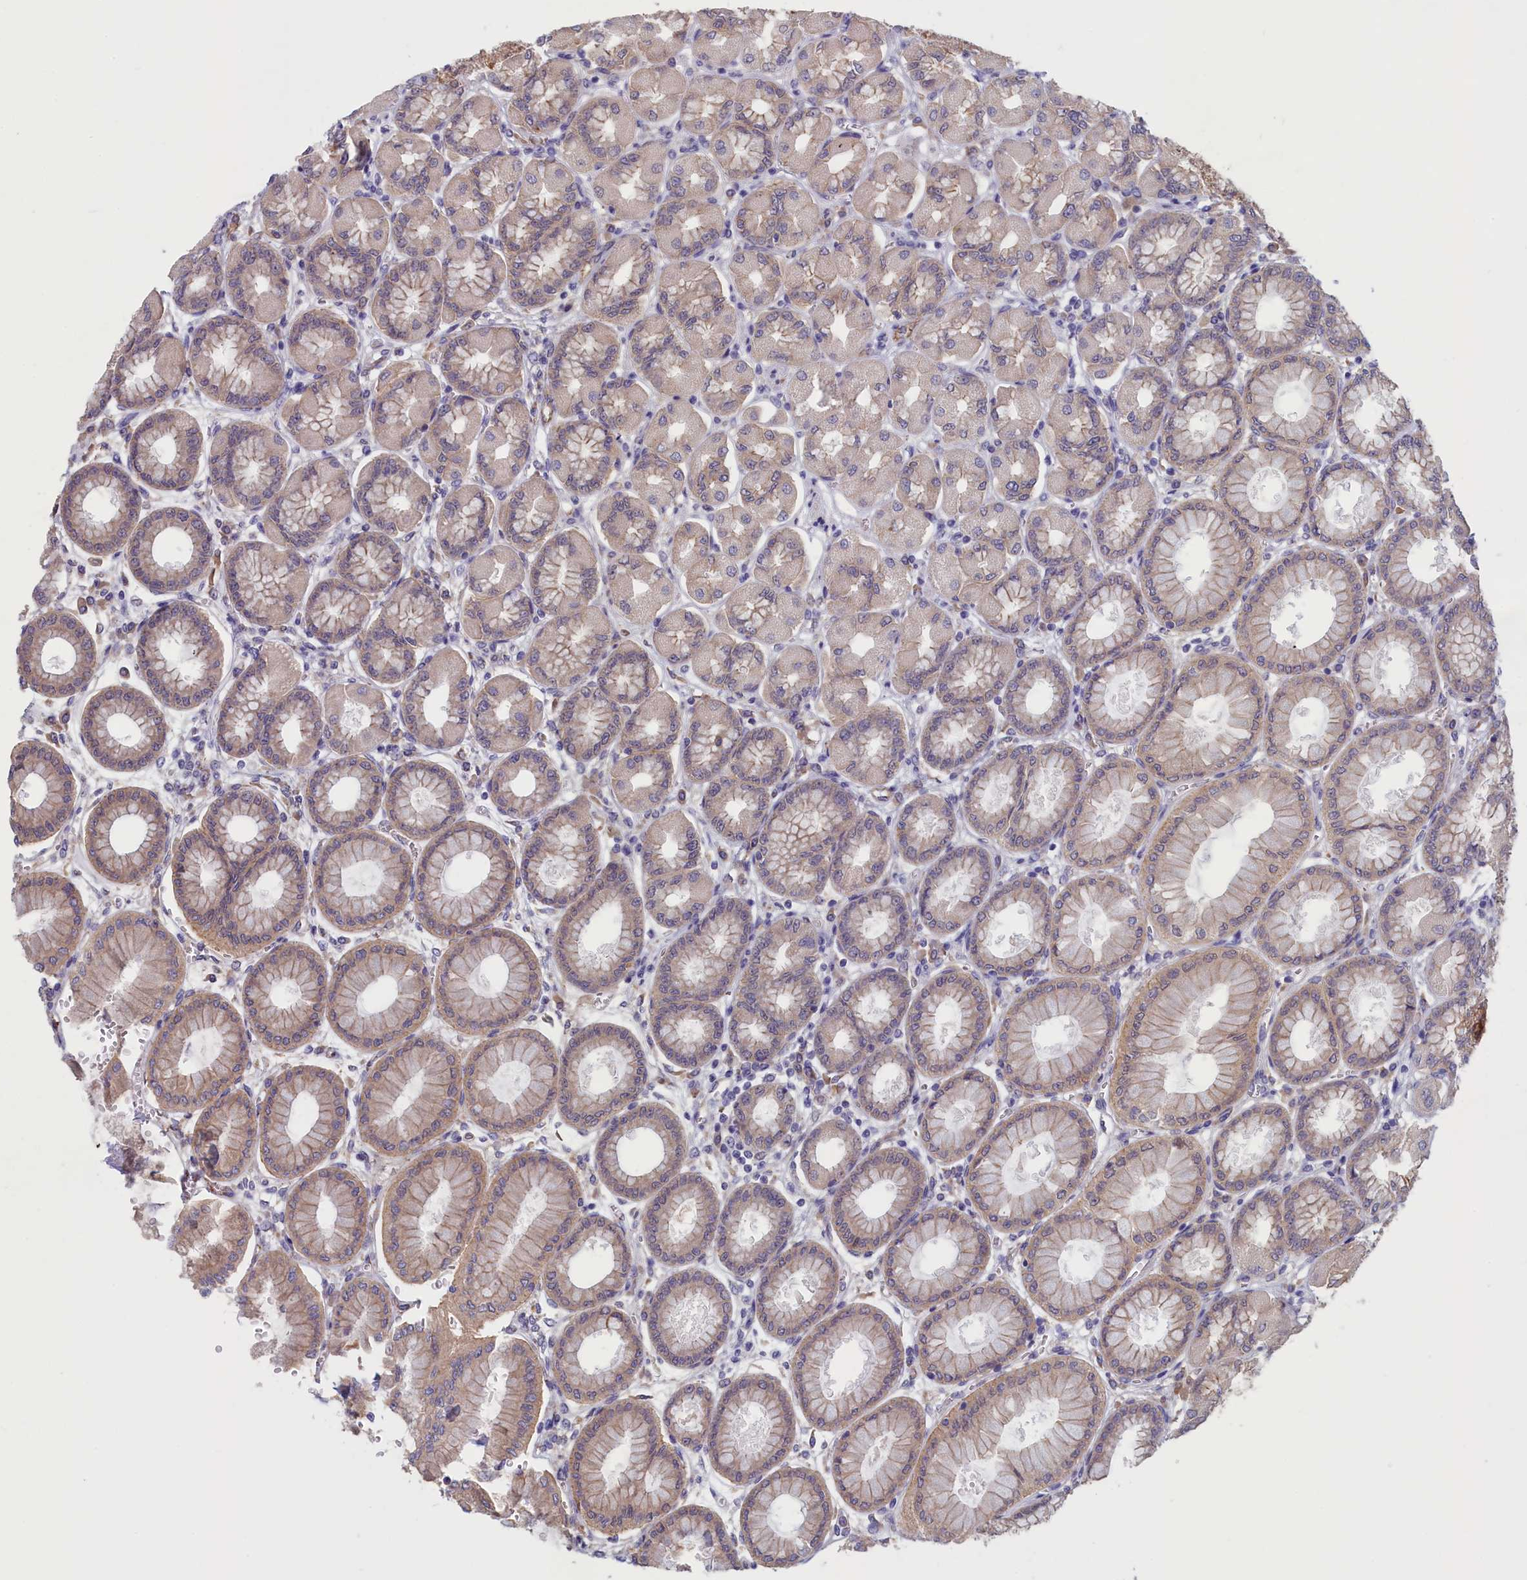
{"staining": {"intensity": "strong", "quantity": "25%-75%", "location": "cytoplasmic/membranous"}, "tissue": "stomach", "cell_type": "Glandular cells", "image_type": "normal", "snomed": [{"axis": "morphology", "description": "Normal tissue, NOS"}, {"axis": "topography", "description": "Stomach, upper"}], "caption": "Glandular cells demonstrate high levels of strong cytoplasmic/membranous expression in approximately 25%-75% of cells in unremarkable stomach.", "gene": "COL19A1", "patient": {"sex": "female", "age": 56}}